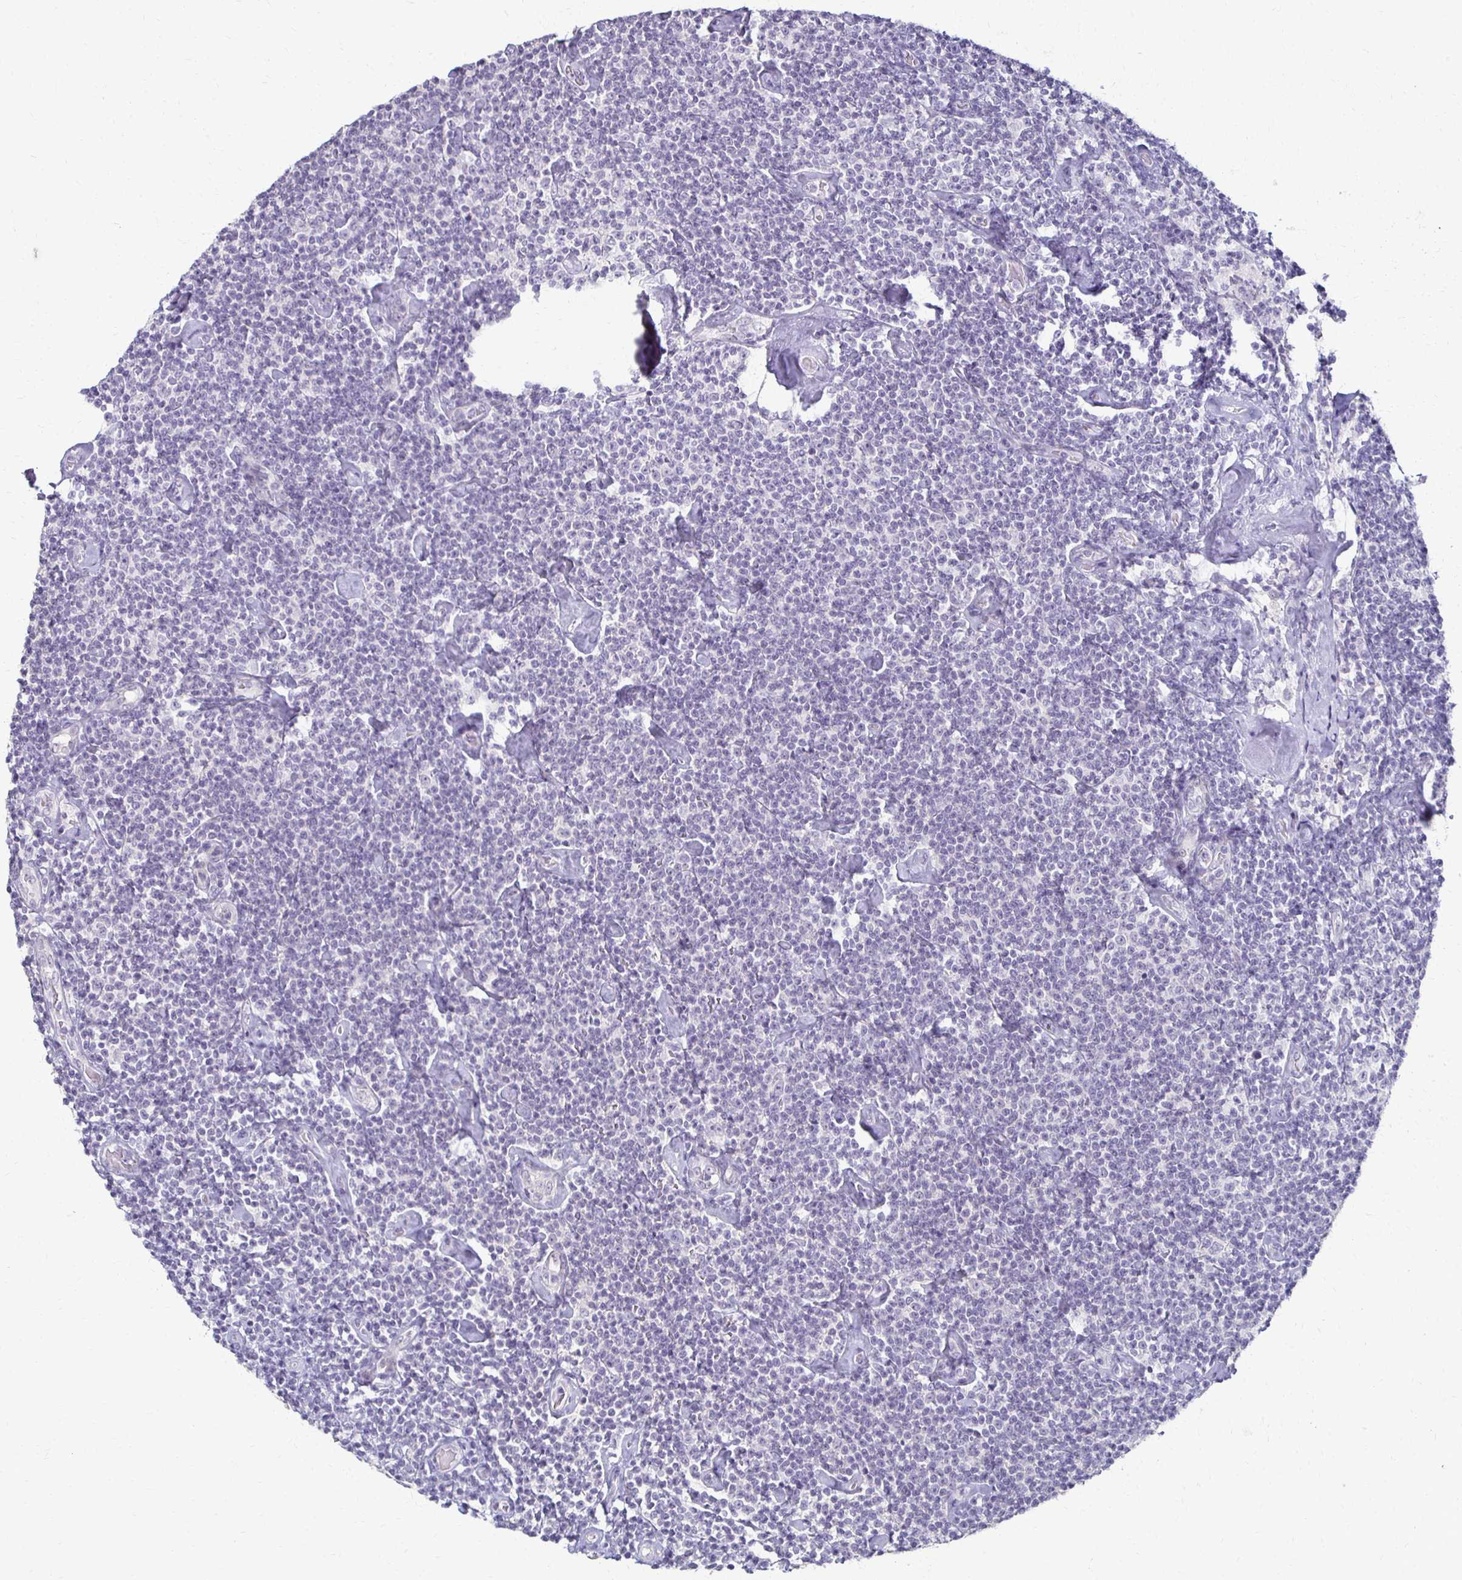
{"staining": {"intensity": "negative", "quantity": "none", "location": "none"}, "tissue": "lymphoma", "cell_type": "Tumor cells", "image_type": "cancer", "snomed": [{"axis": "morphology", "description": "Malignant lymphoma, non-Hodgkin's type, Low grade"}, {"axis": "topography", "description": "Lymph node"}], "caption": "Immunohistochemical staining of human lymphoma shows no significant positivity in tumor cells. The staining was performed using DAB to visualize the protein expression in brown, while the nuclei were stained in blue with hematoxylin (Magnification: 20x).", "gene": "FOXO4", "patient": {"sex": "male", "age": 81}}